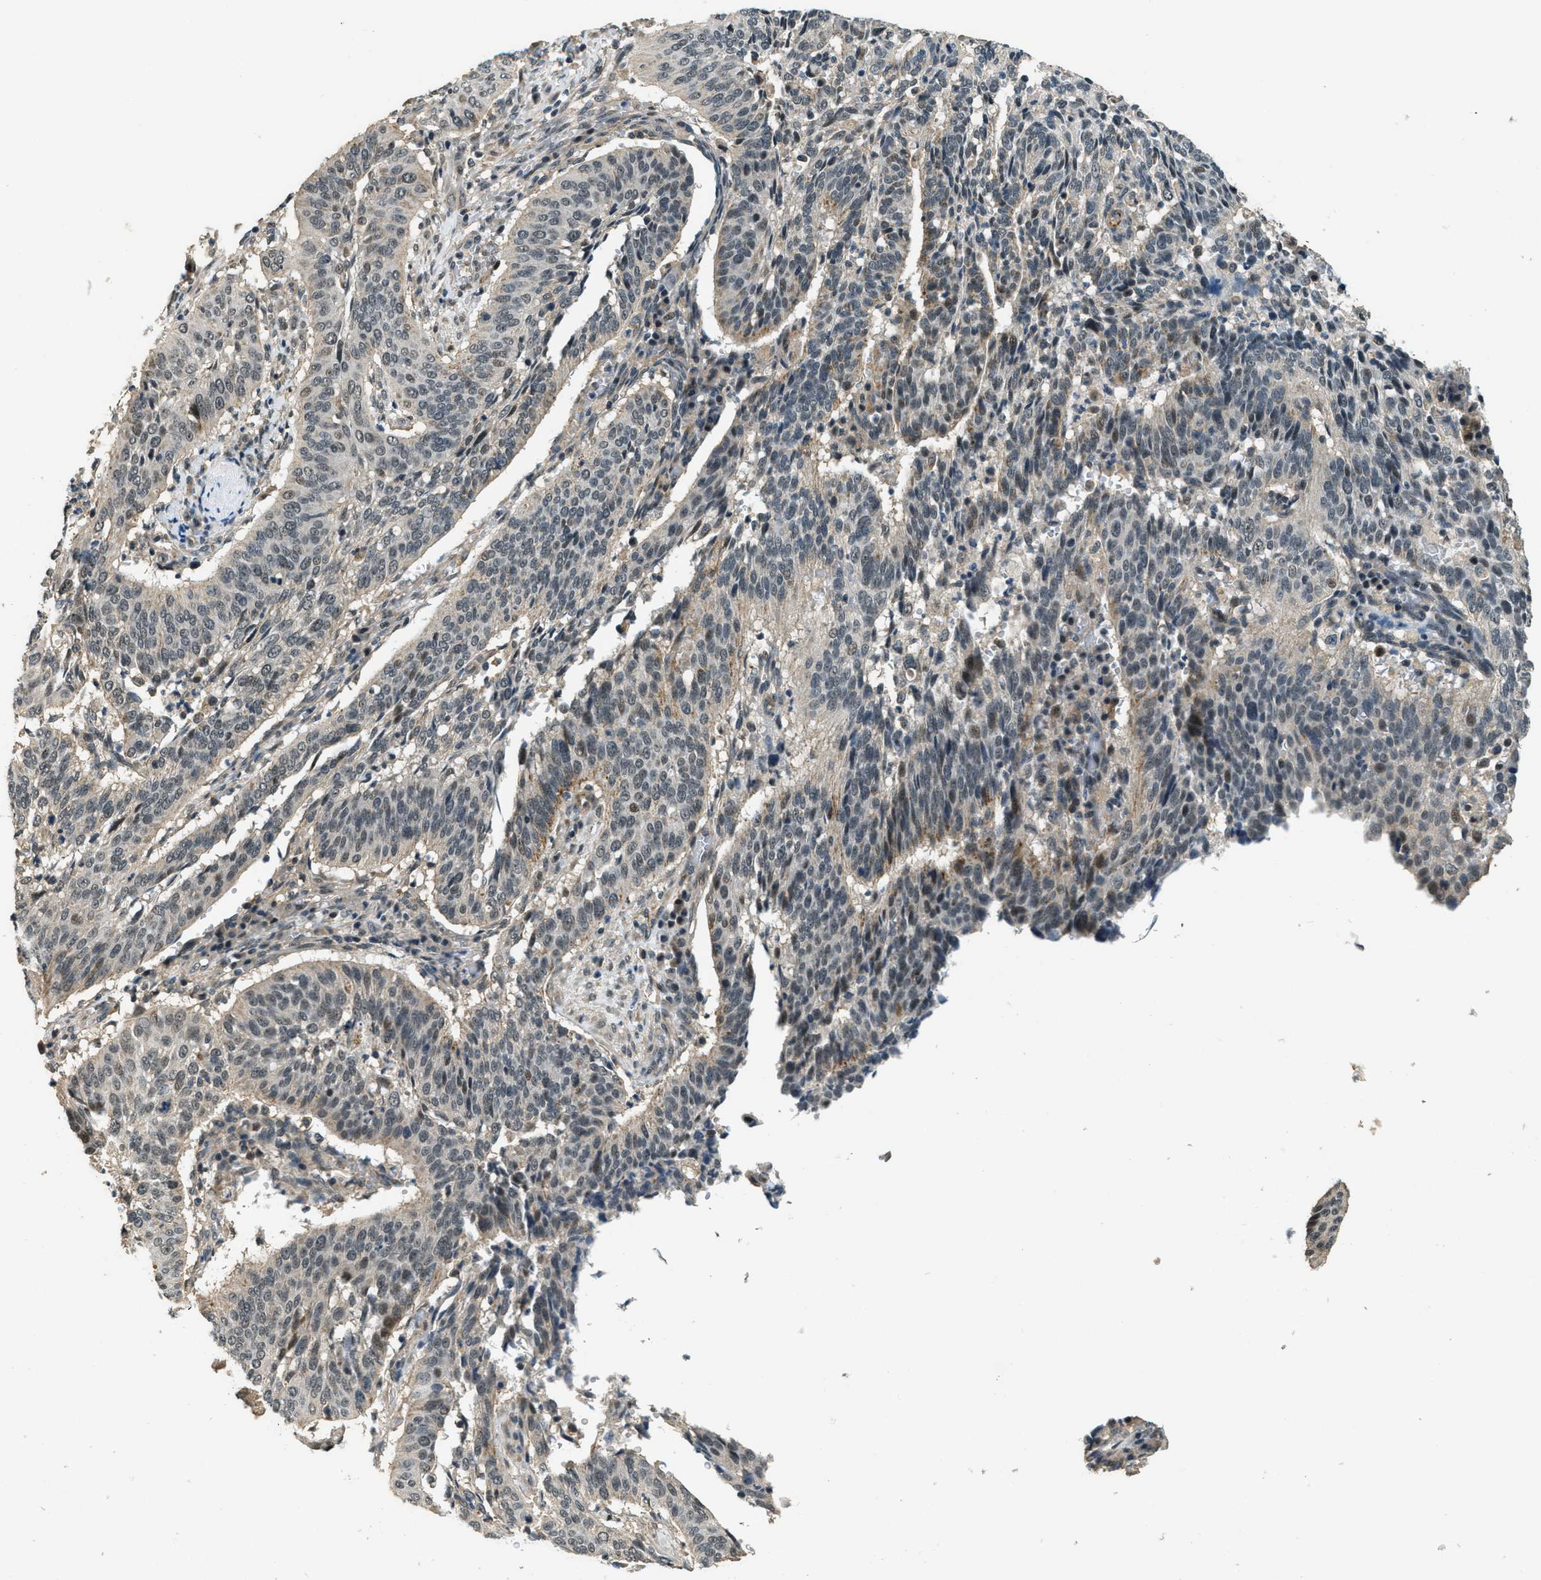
{"staining": {"intensity": "weak", "quantity": "<25%", "location": "nuclear"}, "tissue": "cervical cancer", "cell_type": "Tumor cells", "image_type": "cancer", "snomed": [{"axis": "morphology", "description": "Normal tissue, NOS"}, {"axis": "morphology", "description": "Squamous cell carcinoma, NOS"}, {"axis": "topography", "description": "Cervix"}], "caption": "High magnification brightfield microscopy of cervical squamous cell carcinoma stained with DAB (brown) and counterstained with hematoxylin (blue): tumor cells show no significant expression. (DAB (3,3'-diaminobenzidine) immunohistochemistry (IHC), high magnification).", "gene": "MED21", "patient": {"sex": "female", "age": 39}}